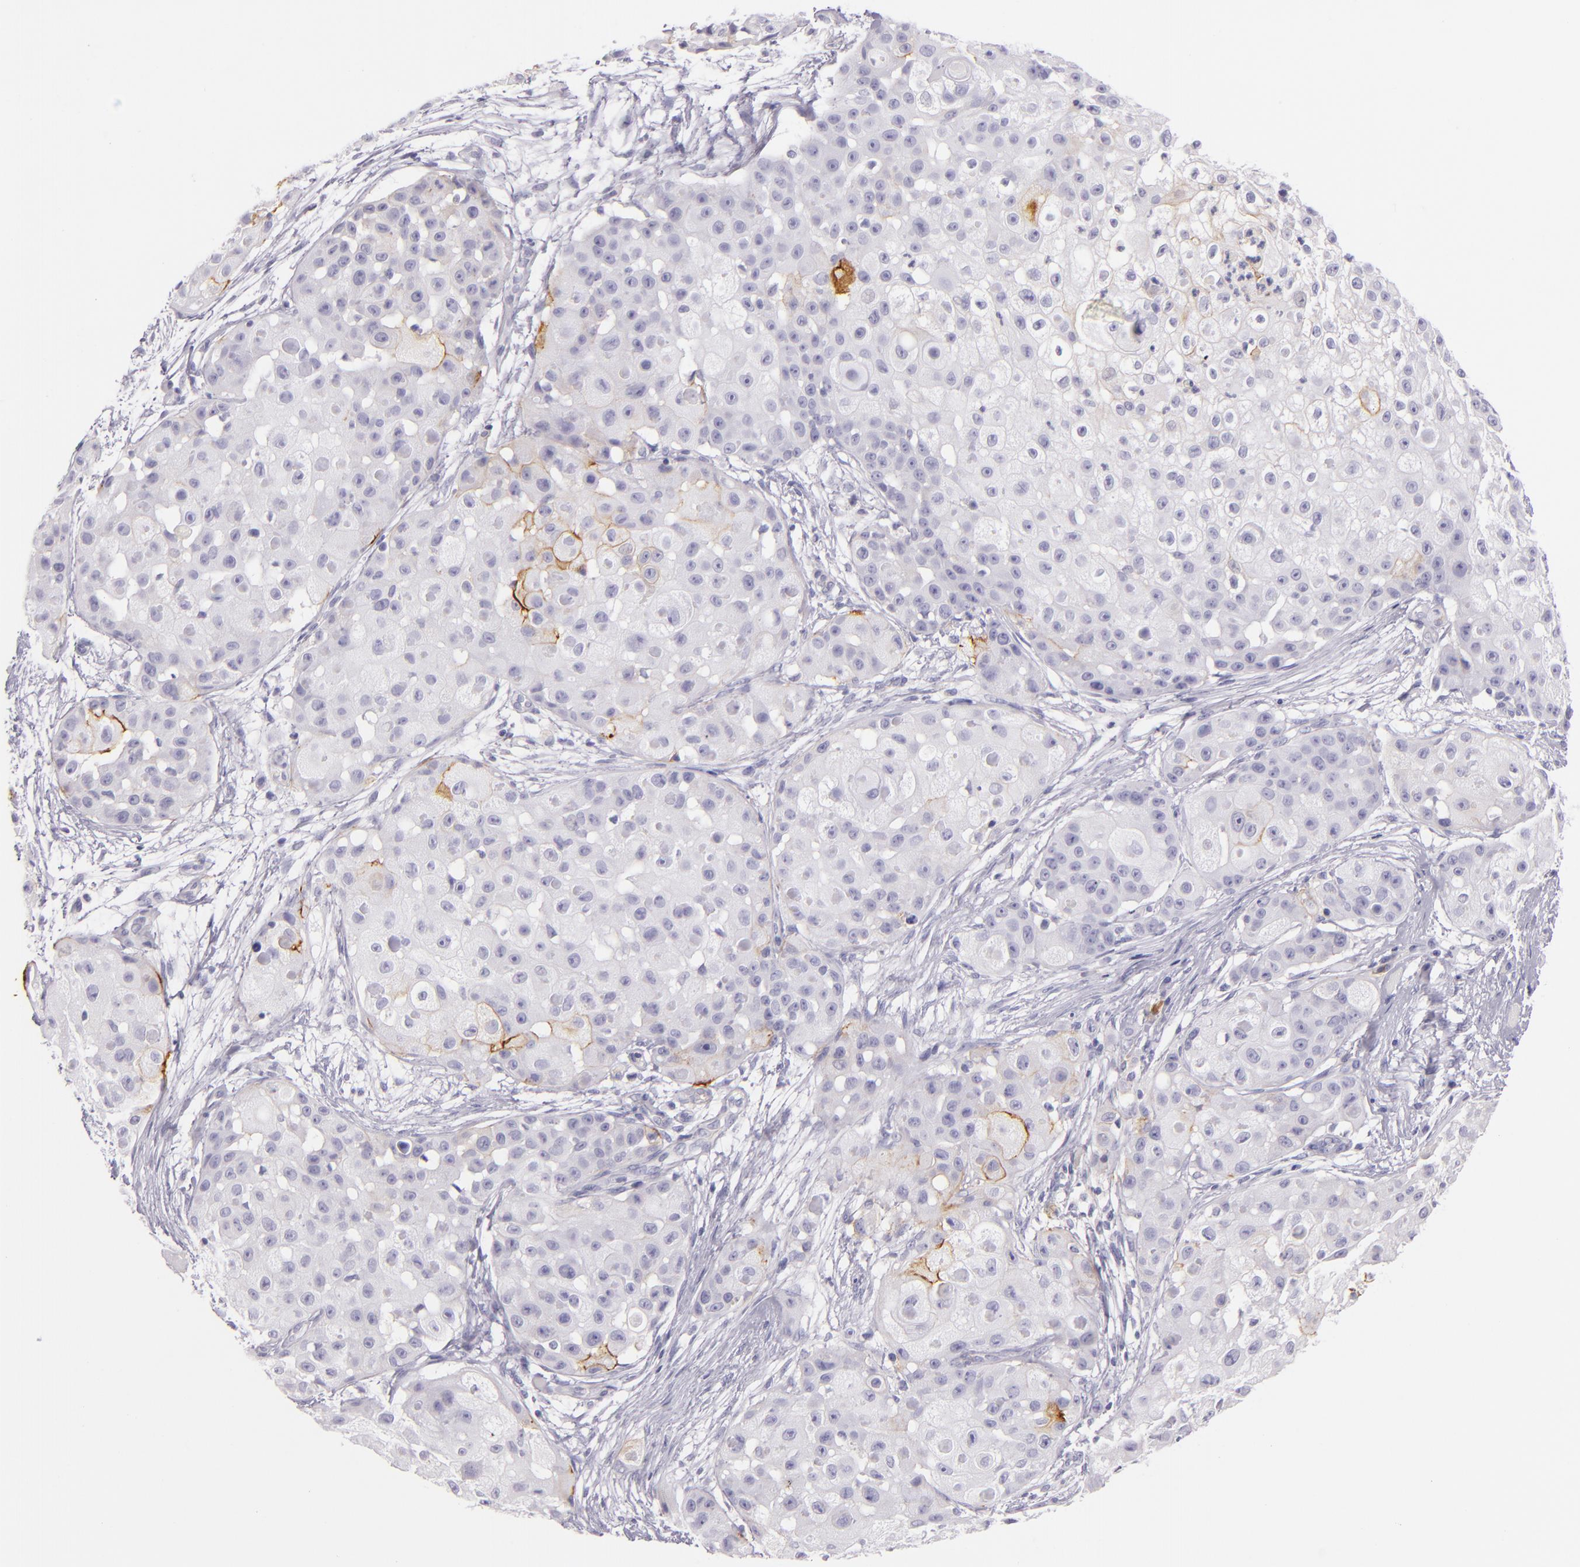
{"staining": {"intensity": "moderate", "quantity": "<25%", "location": "cytoplasmic/membranous"}, "tissue": "skin cancer", "cell_type": "Tumor cells", "image_type": "cancer", "snomed": [{"axis": "morphology", "description": "Squamous cell carcinoma, NOS"}, {"axis": "topography", "description": "Skin"}], "caption": "Skin squamous cell carcinoma stained with DAB IHC reveals low levels of moderate cytoplasmic/membranous staining in about <25% of tumor cells.", "gene": "ICAM1", "patient": {"sex": "female", "age": 57}}